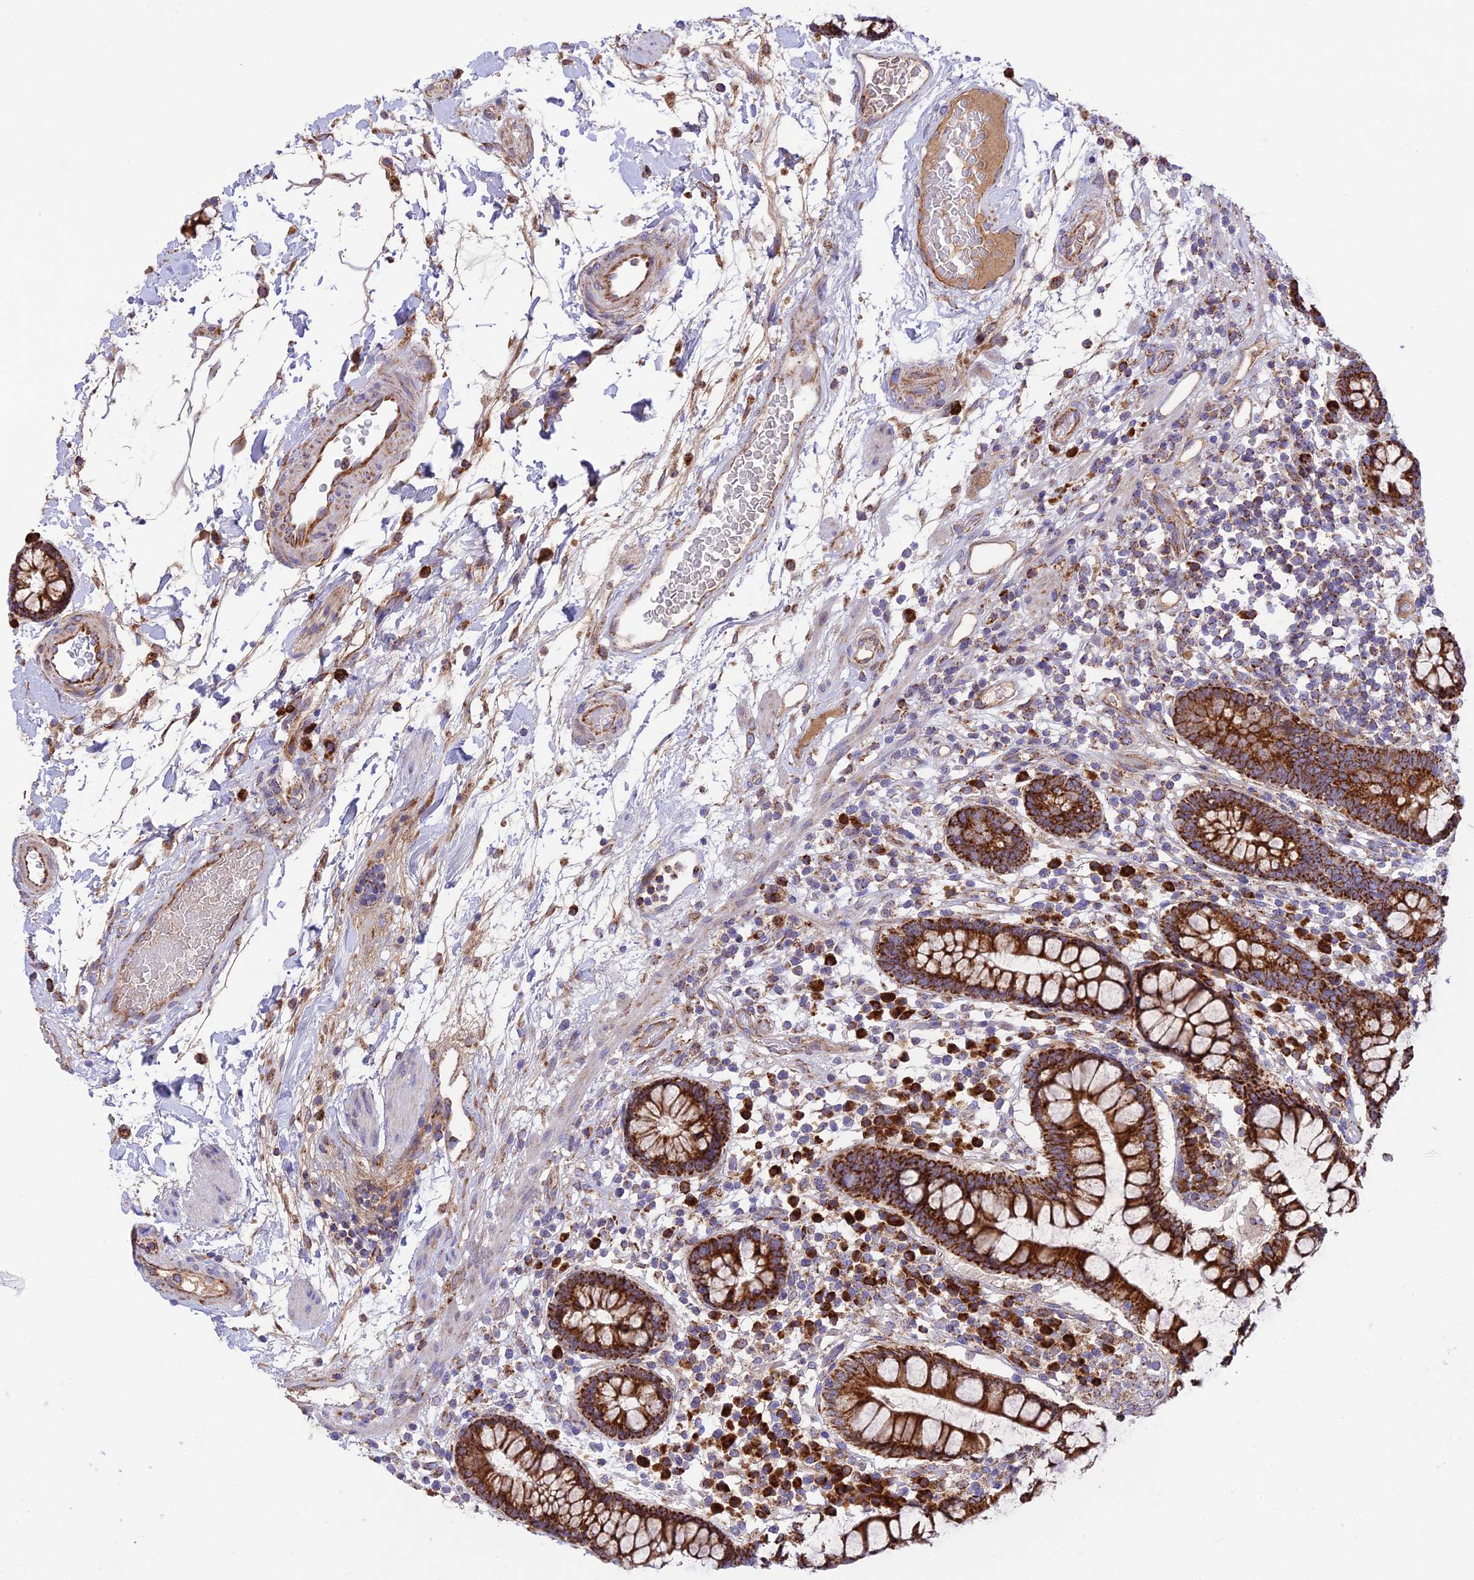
{"staining": {"intensity": "moderate", "quantity": ">75%", "location": "cytoplasmic/membranous"}, "tissue": "colon", "cell_type": "Endothelial cells", "image_type": "normal", "snomed": [{"axis": "morphology", "description": "Normal tissue, NOS"}, {"axis": "topography", "description": "Colon"}], "caption": "Immunohistochemical staining of unremarkable colon shows moderate cytoplasmic/membranous protein positivity in approximately >75% of endothelial cells.", "gene": "UAP1L1", "patient": {"sex": "female", "age": 79}}